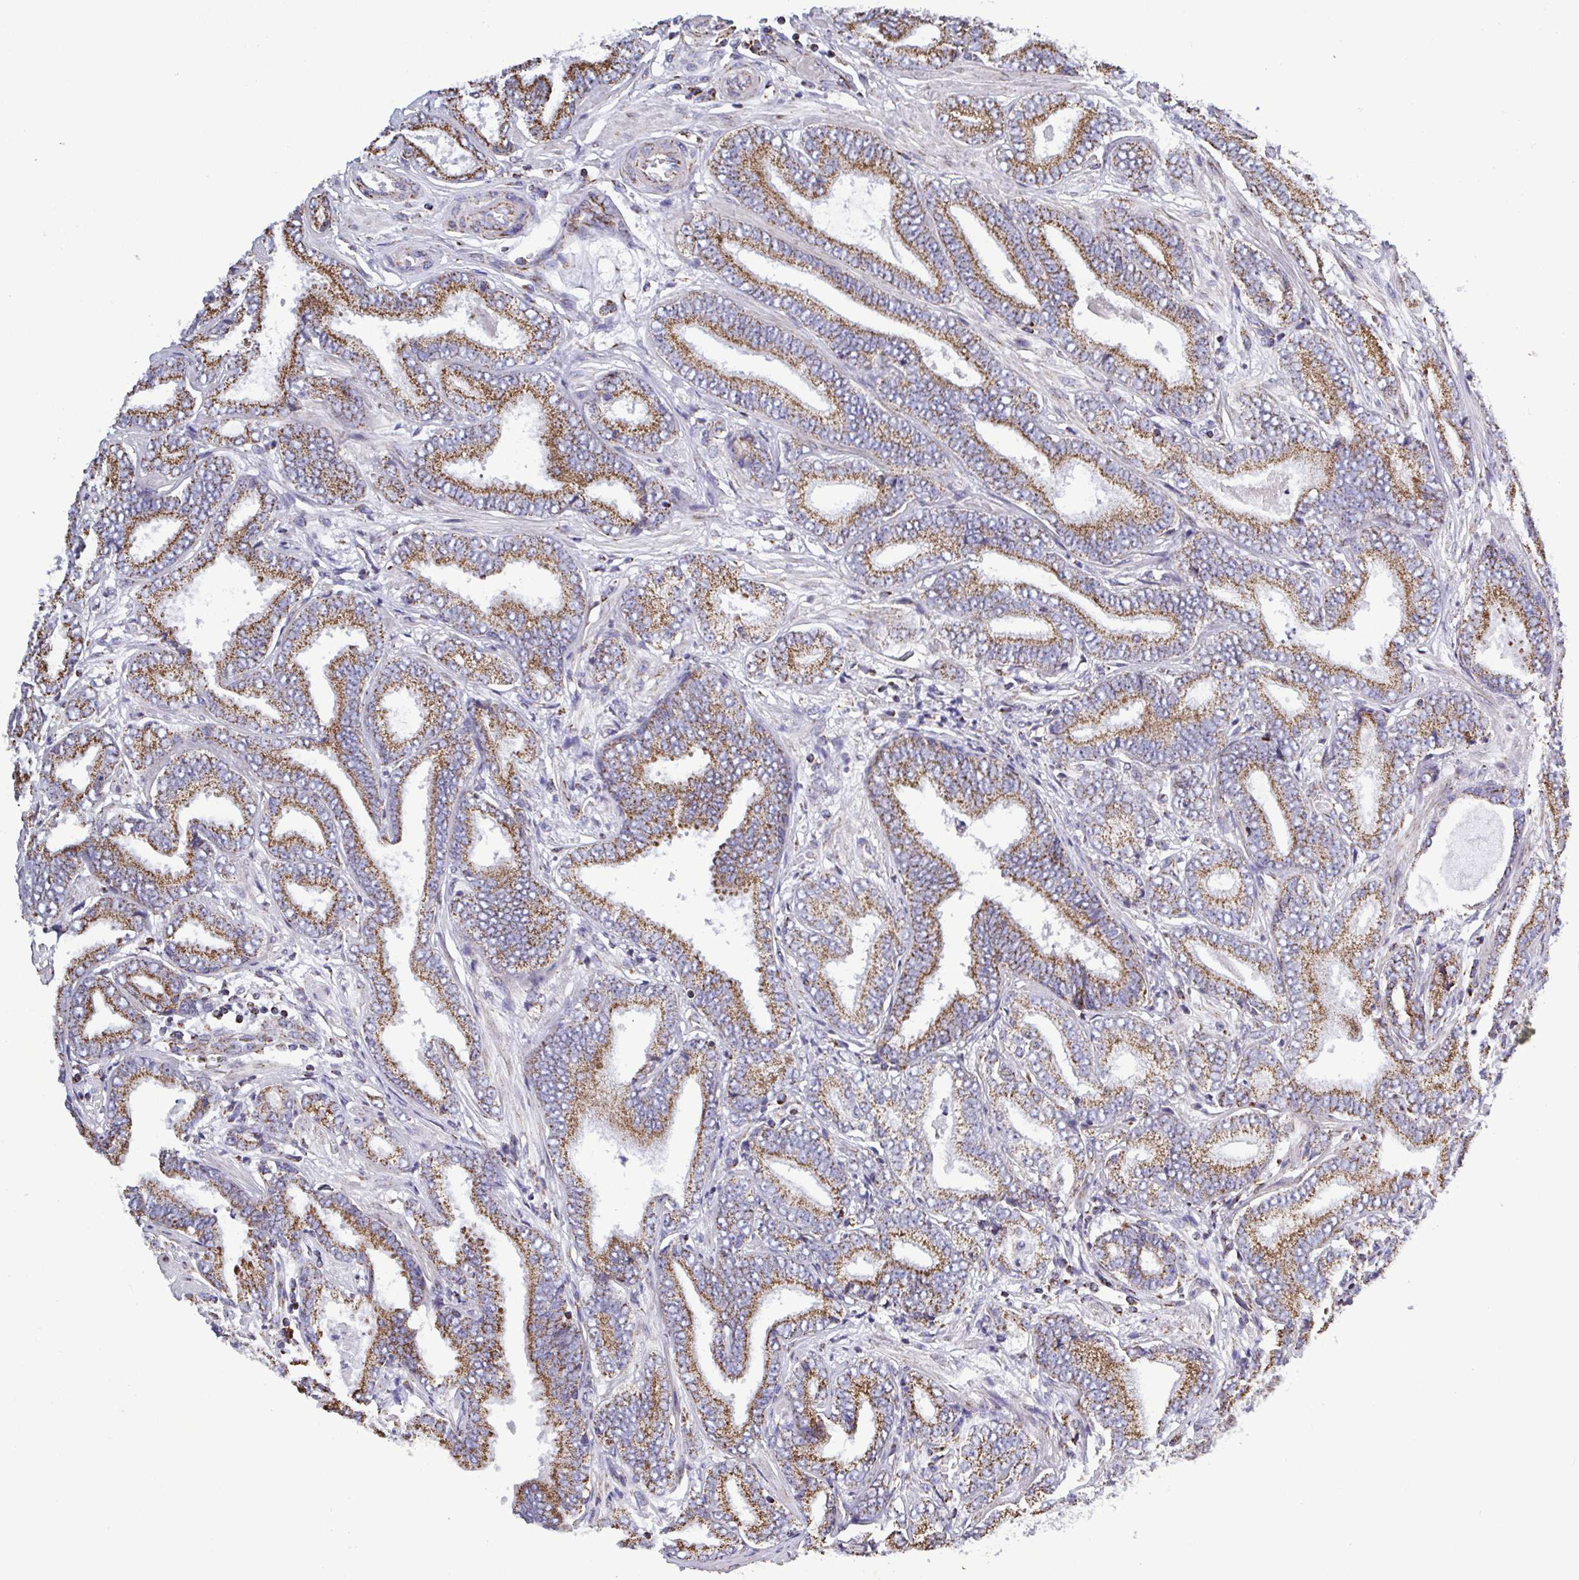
{"staining": {"intensity": "strong", "quantity": ">75%", "location": "cytoplasmic/membranous"}, "tissue": "prostate cancer", "cell_type": "Tumor cells", "image_type": "cancer", "snomed": [{"axis": "morphology", "description": "Adenocarcinoma, Low grade"}, {"axis": "topography", "description": "Prostate"}], "caption": "IHC of human prostate cancer shows high levels of strong cytoplasmic/membranous expression in approximately >75% of tumor cells.", "gene": "CSDE1", "patient": {"sex": "male", "age": 55}}